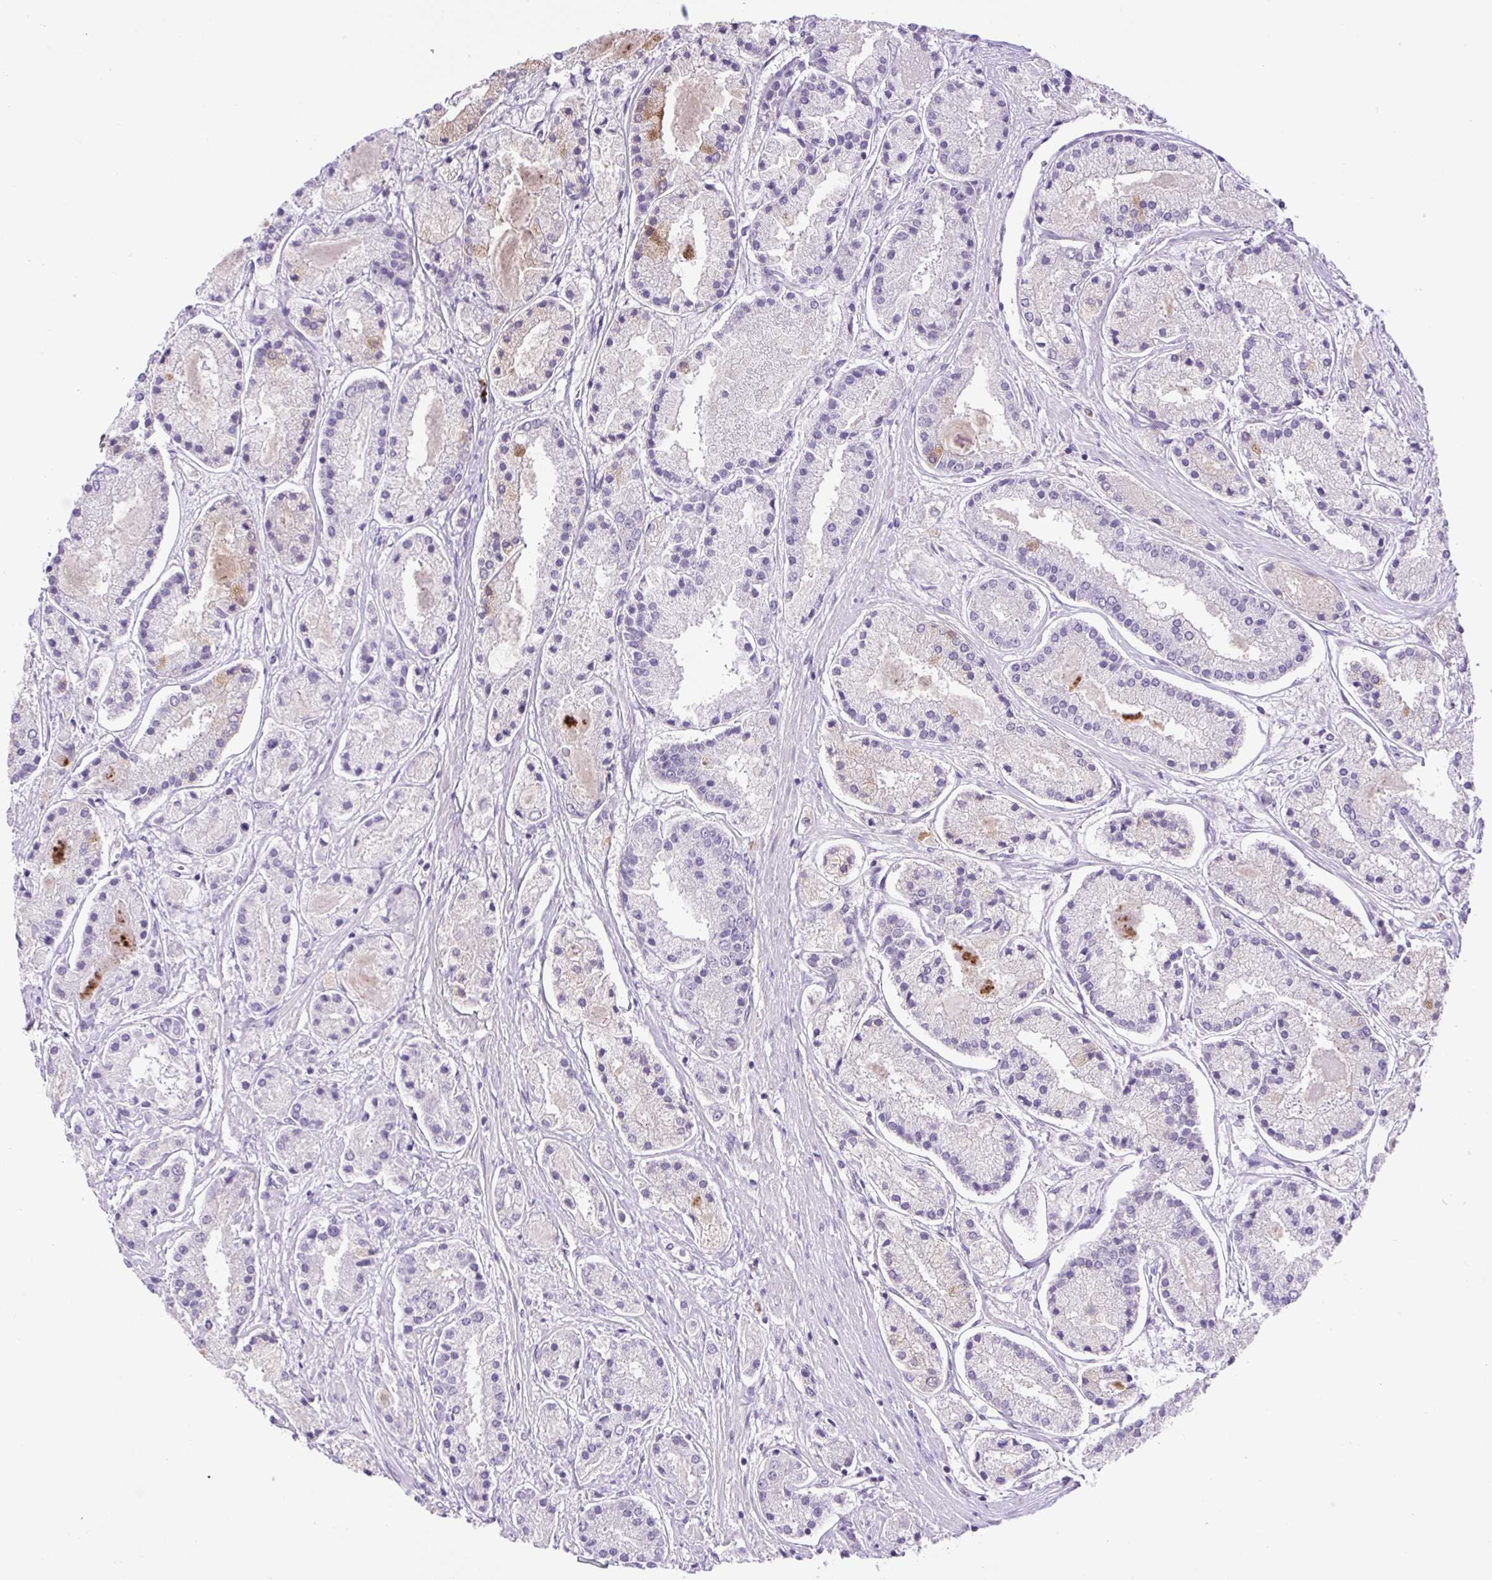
{"staining": {"intensity": "negative", "quantity": "none", "location": "none"}, "tissue": "prostate cancer", "cell_type": "Tumor cells", "image_type": "cancer", "snomed": [{"axis": "morphology", "description": "Adenocarcinoma, High grade"}, {"axis": "topography", "description": "Prostate"}], "caption": "Prostate cancer (adenocarcinoma (high-grade)) was stained to show a protein in brown. There is no significant positivity in tumor cells. Nuclei are stained in blue.", "gene": "FAM177B", "patient": {"sex": "male", "age": 67}}